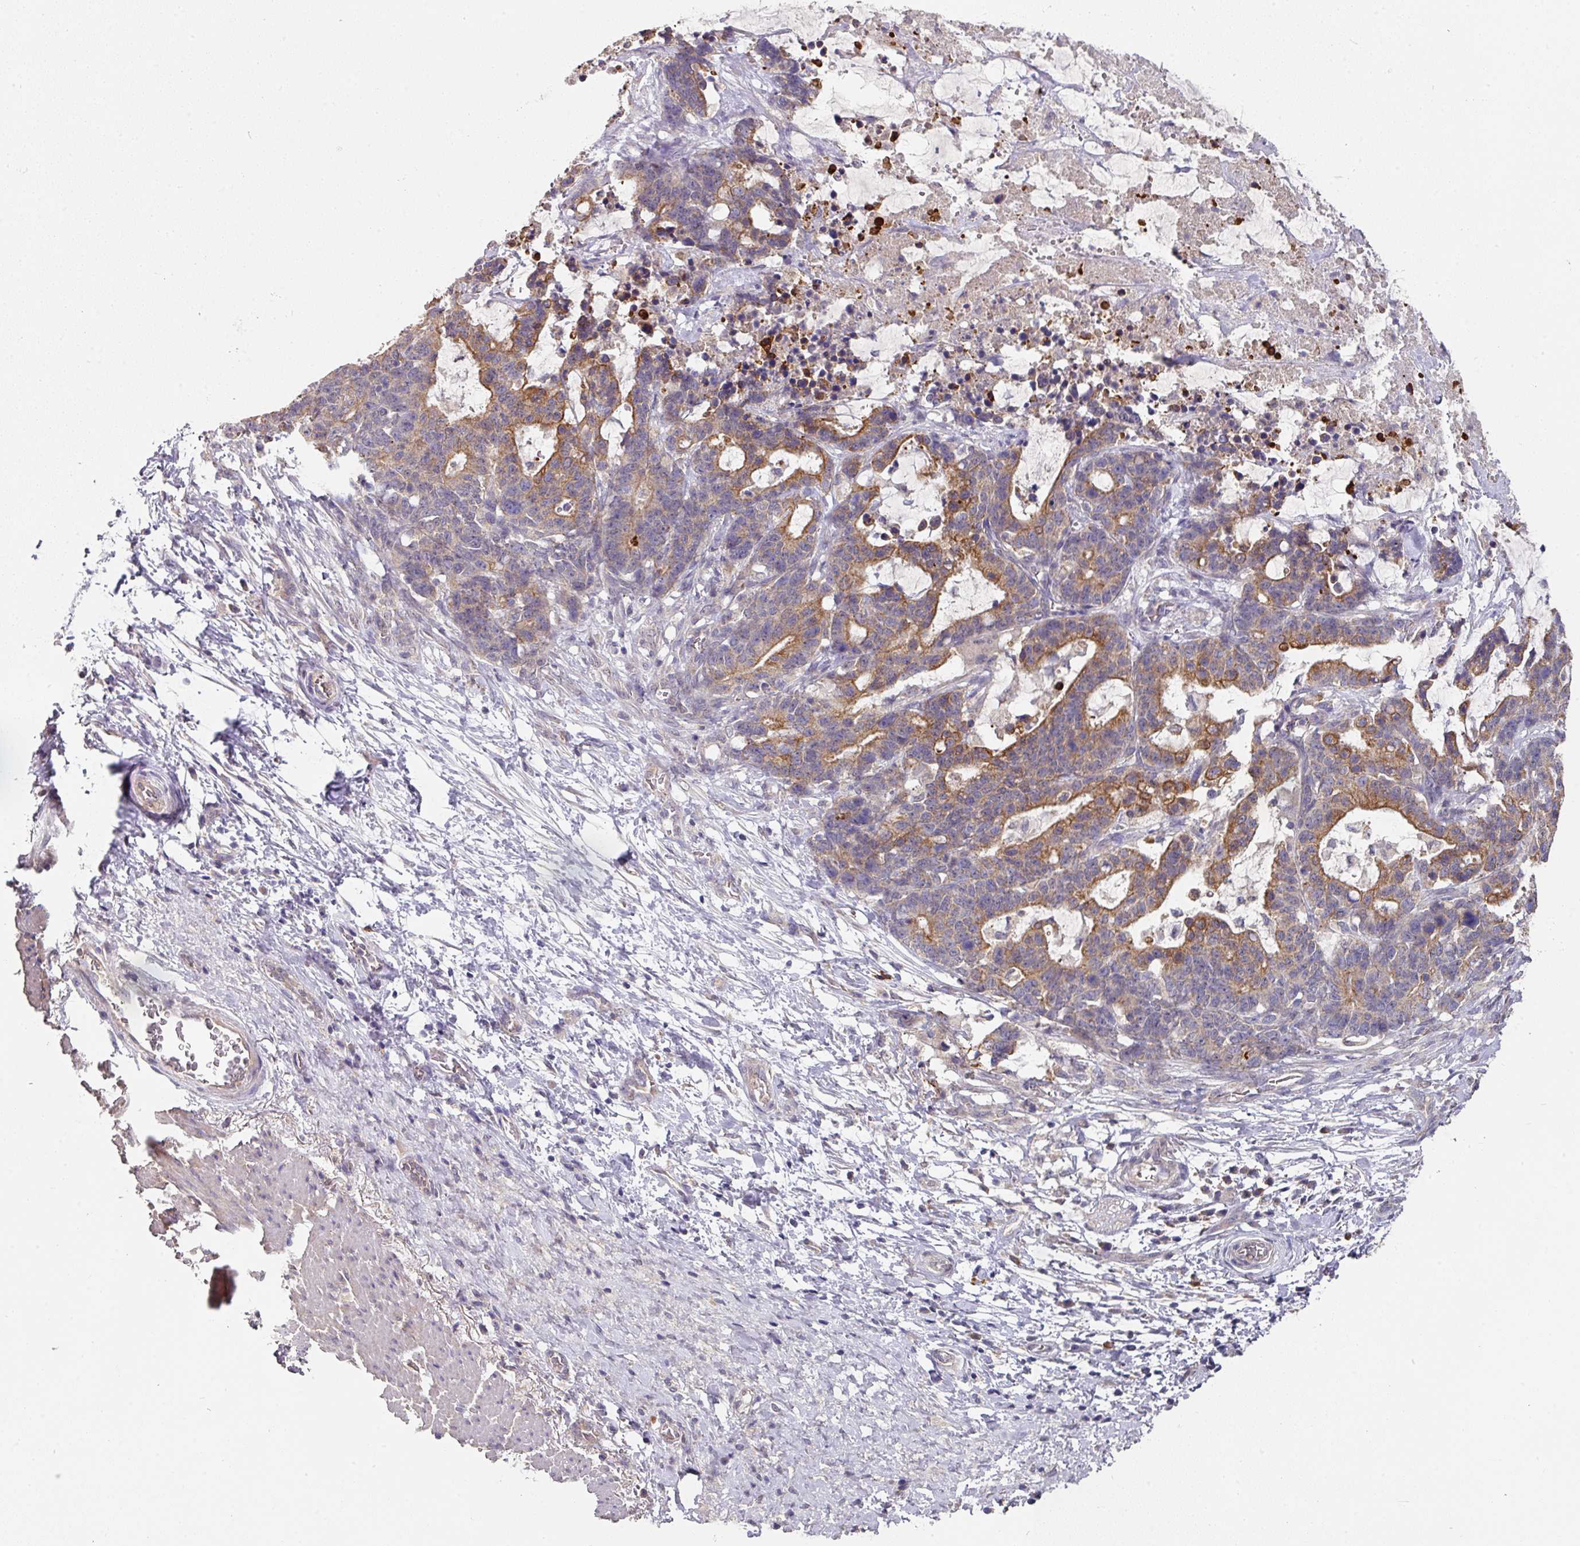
{"staining": {"intensity": "moderate", "quantity": "25%-75%", "location": "cytoplasmic/membranous"}, "tissue": "stomach cancer", "cell_type": "Tumor cells", "image_type": "cancer", "snomed": [{"axis": "morphology", "description": "Normal tissue, NOS"}, {"axis": "morphology", "description": "Adenocarcinoma, NOS"}, {"axis": "topography", "description": "Stomach"}], "caption": "The histopathology image shows a brown stain indicating the presence of a protein in the cytoplasmic/membranous of tumor cells in stomach cancer (adenocarcinoma).", "gene": "EXTL3", "patient": {"sex": "female", "age": 64}}